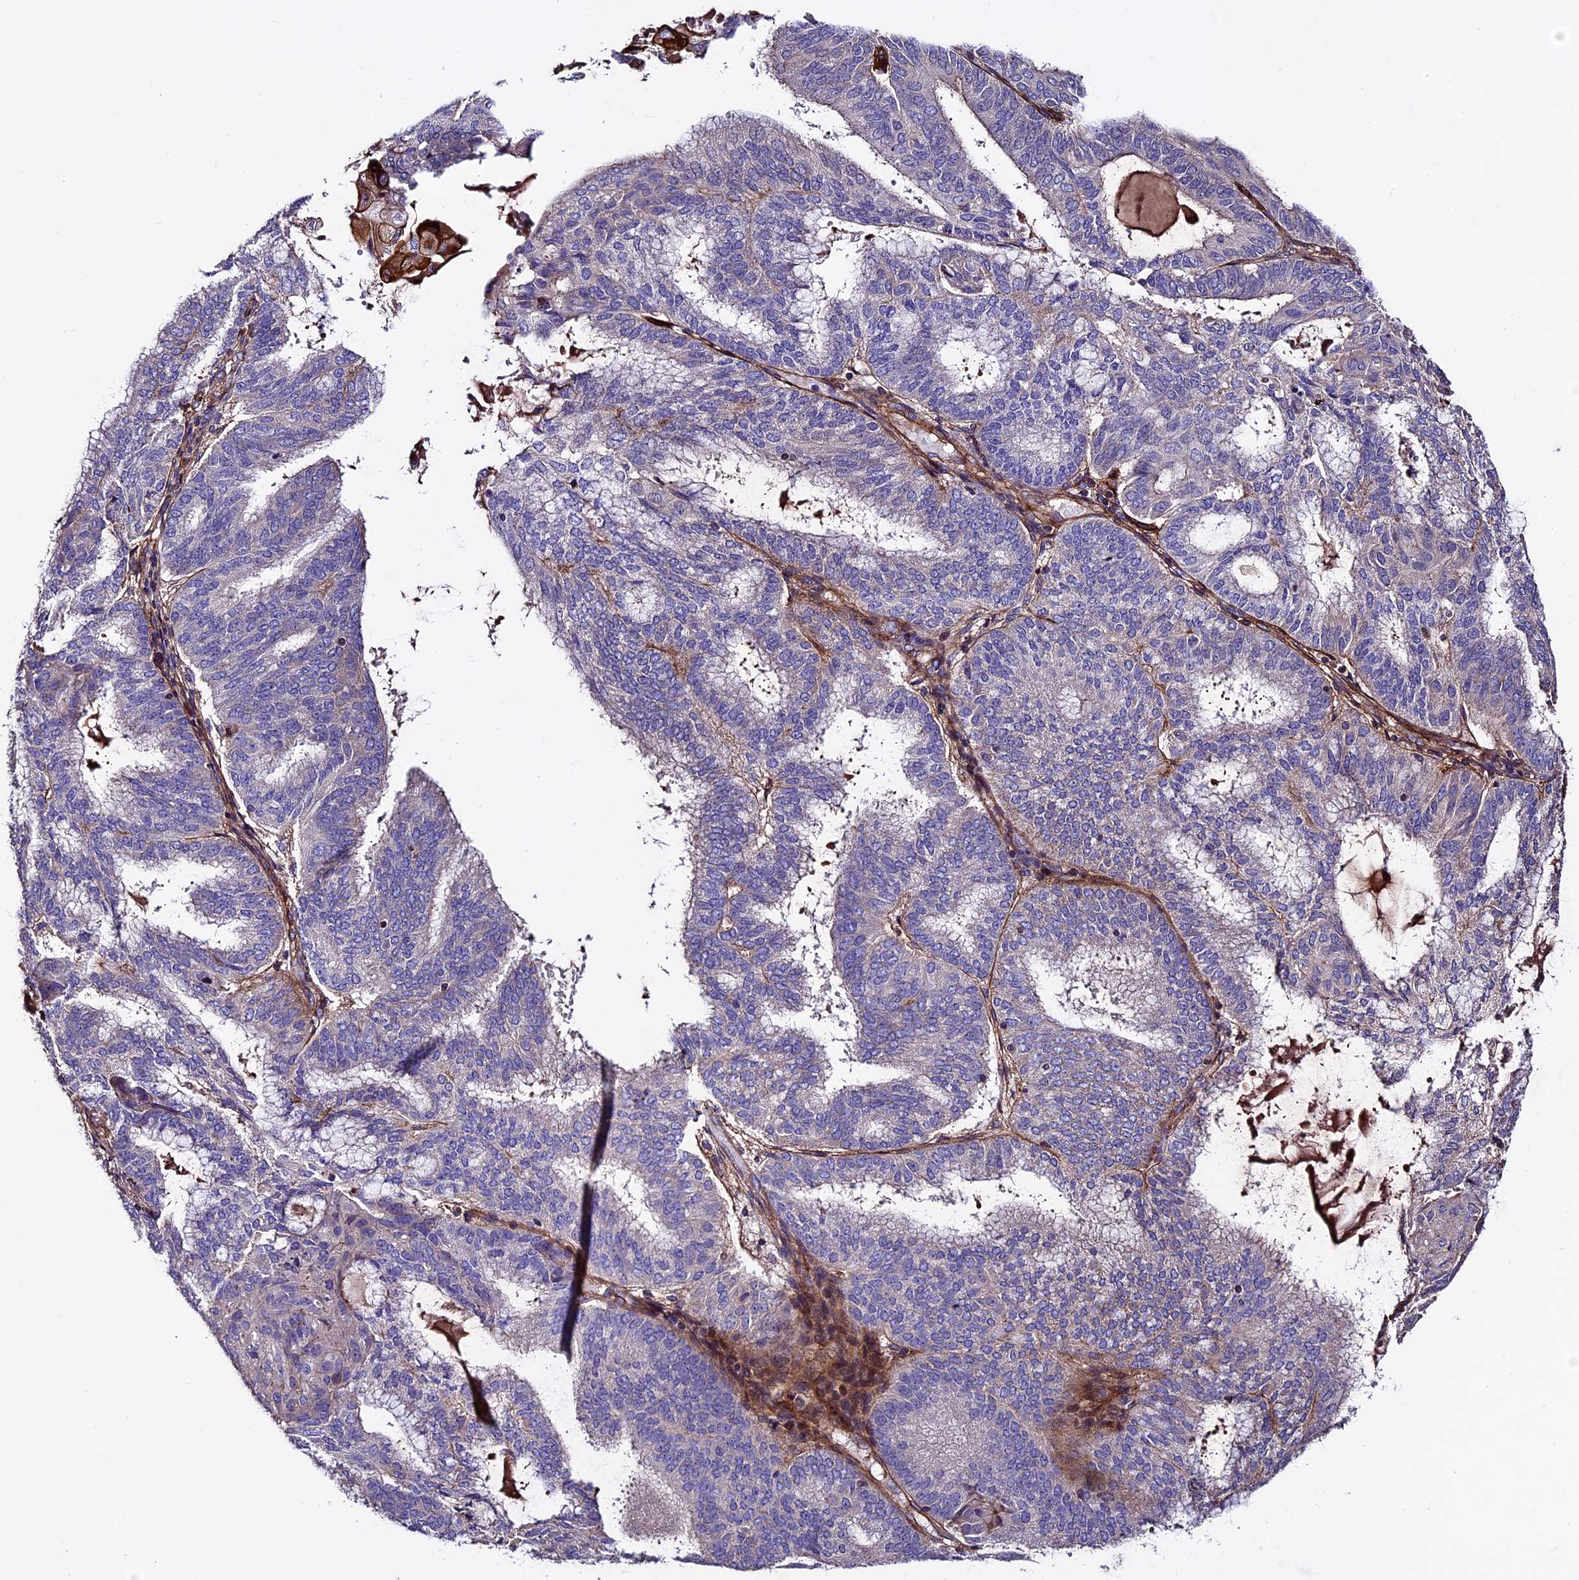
{"staining": {"intensity": "negative", "quantity": "none", "location": "none"}, "tissue": "endometrial cancer", "cell_type": "Tumor cells", "image_type": "cancer", "snomed": [{"axis": "morphology", "description": "Adenocarcinoma, NOS"}, {"axis": "topography", "description": "Endometrium"}], "caption": "Immunohistochemical staining of endometrial cancer demonstrates no significant positivity in tumor cells.", "gene": "EVA1B", "patient": {"sex": "female", "age": 49}}